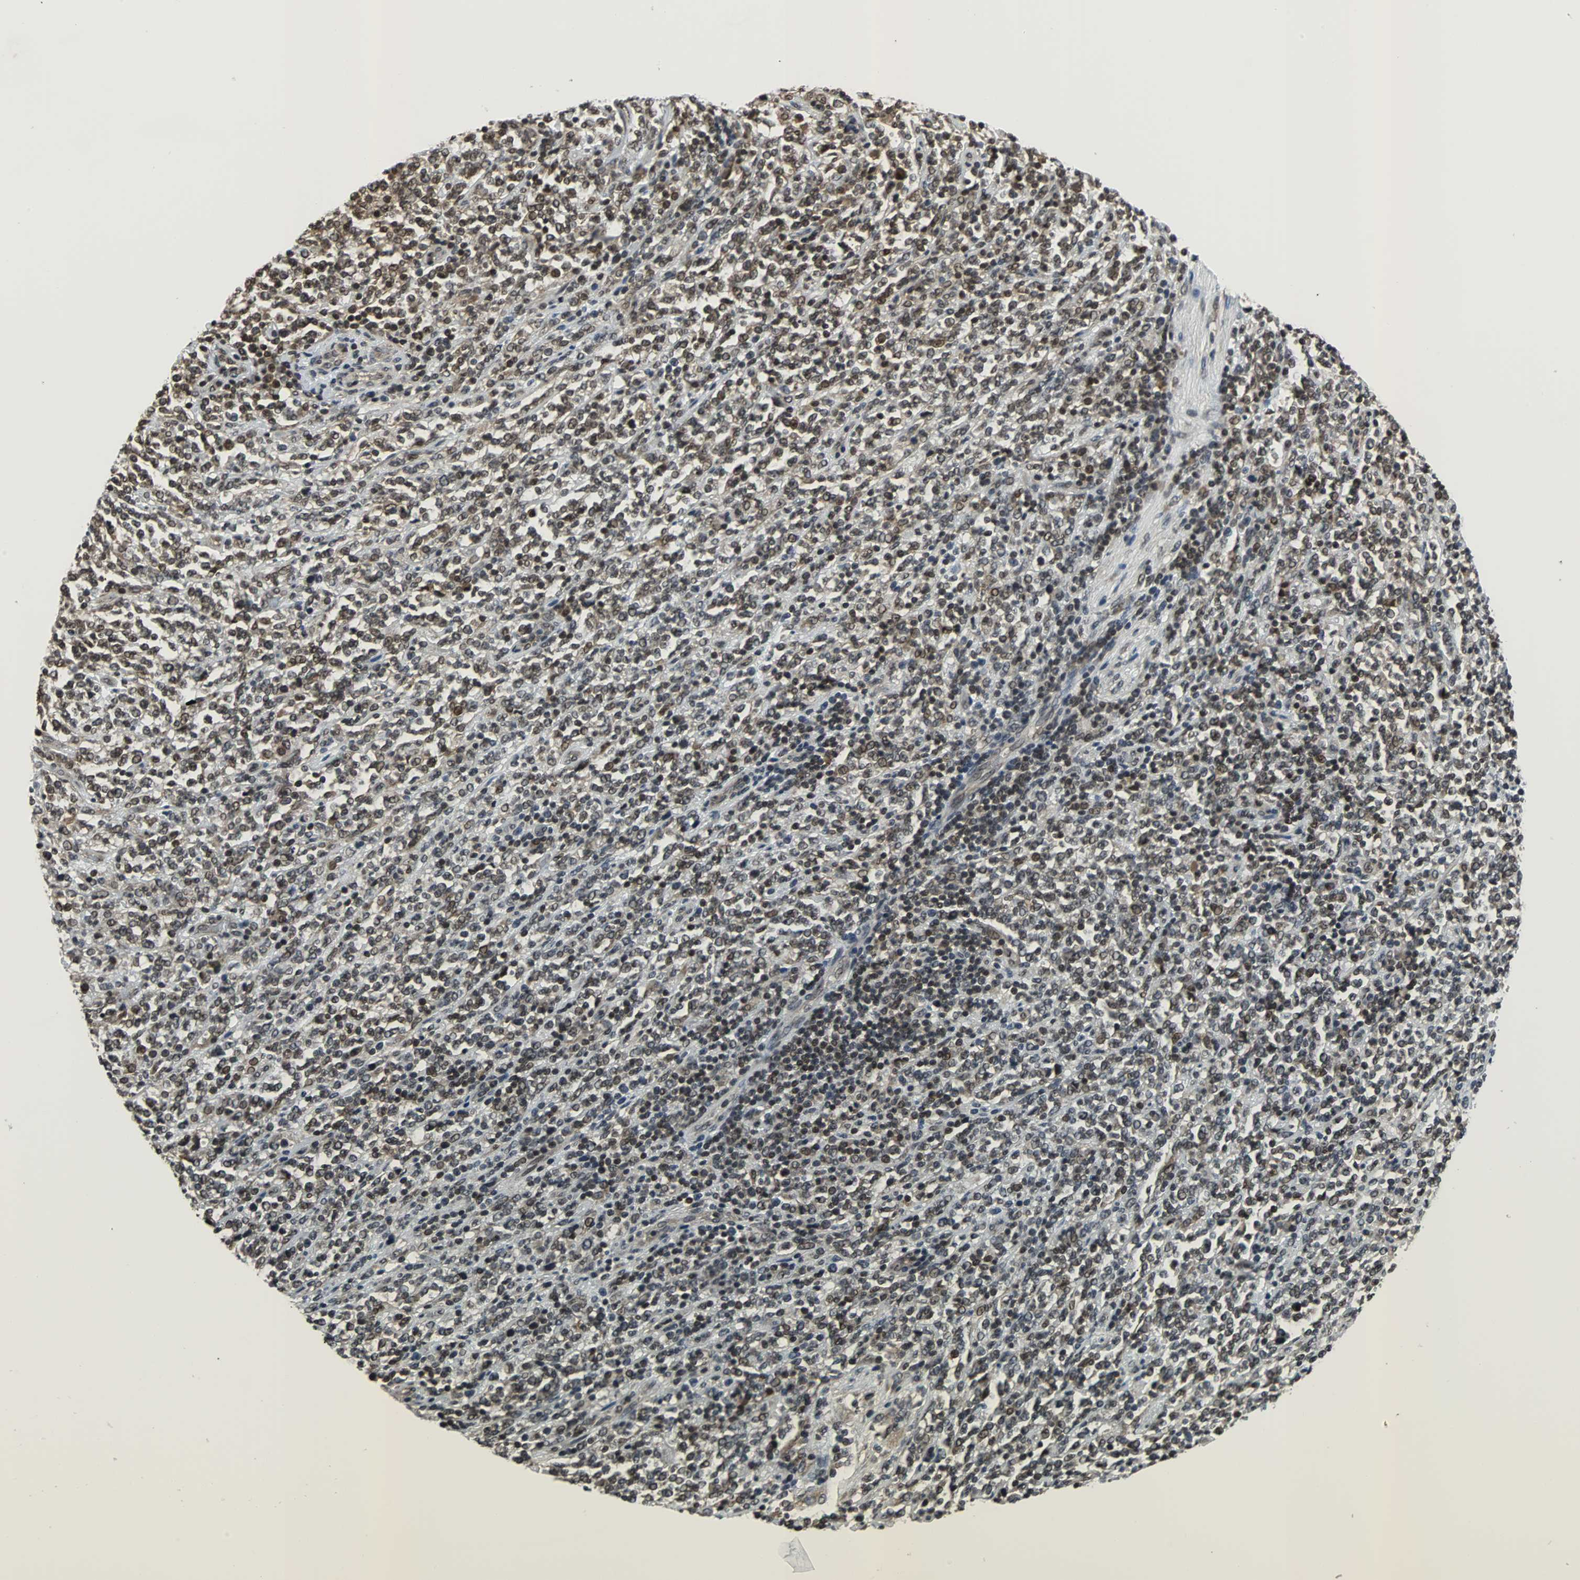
{"staining": {"intensity": "moderate", "quantity": ">75%", "location": "nuclear"}, "tissue": "lymphoma", "cell_type": "Tumor cells", "image_type": "cancer", "snomed": [{"axis": "morphology", "description": "Malignant lymphoma, non-Hodgkin's type, High grade"}, {"axis": "topography", "description": "Soft tissue"}], "caption": "DAB immunohistochemical staining of lymphoma displays moderate nuclear protein positivity in approximately >75% of tumor cells.", "gene": "REST", "patient": {"sex": "male", "age": 18}}